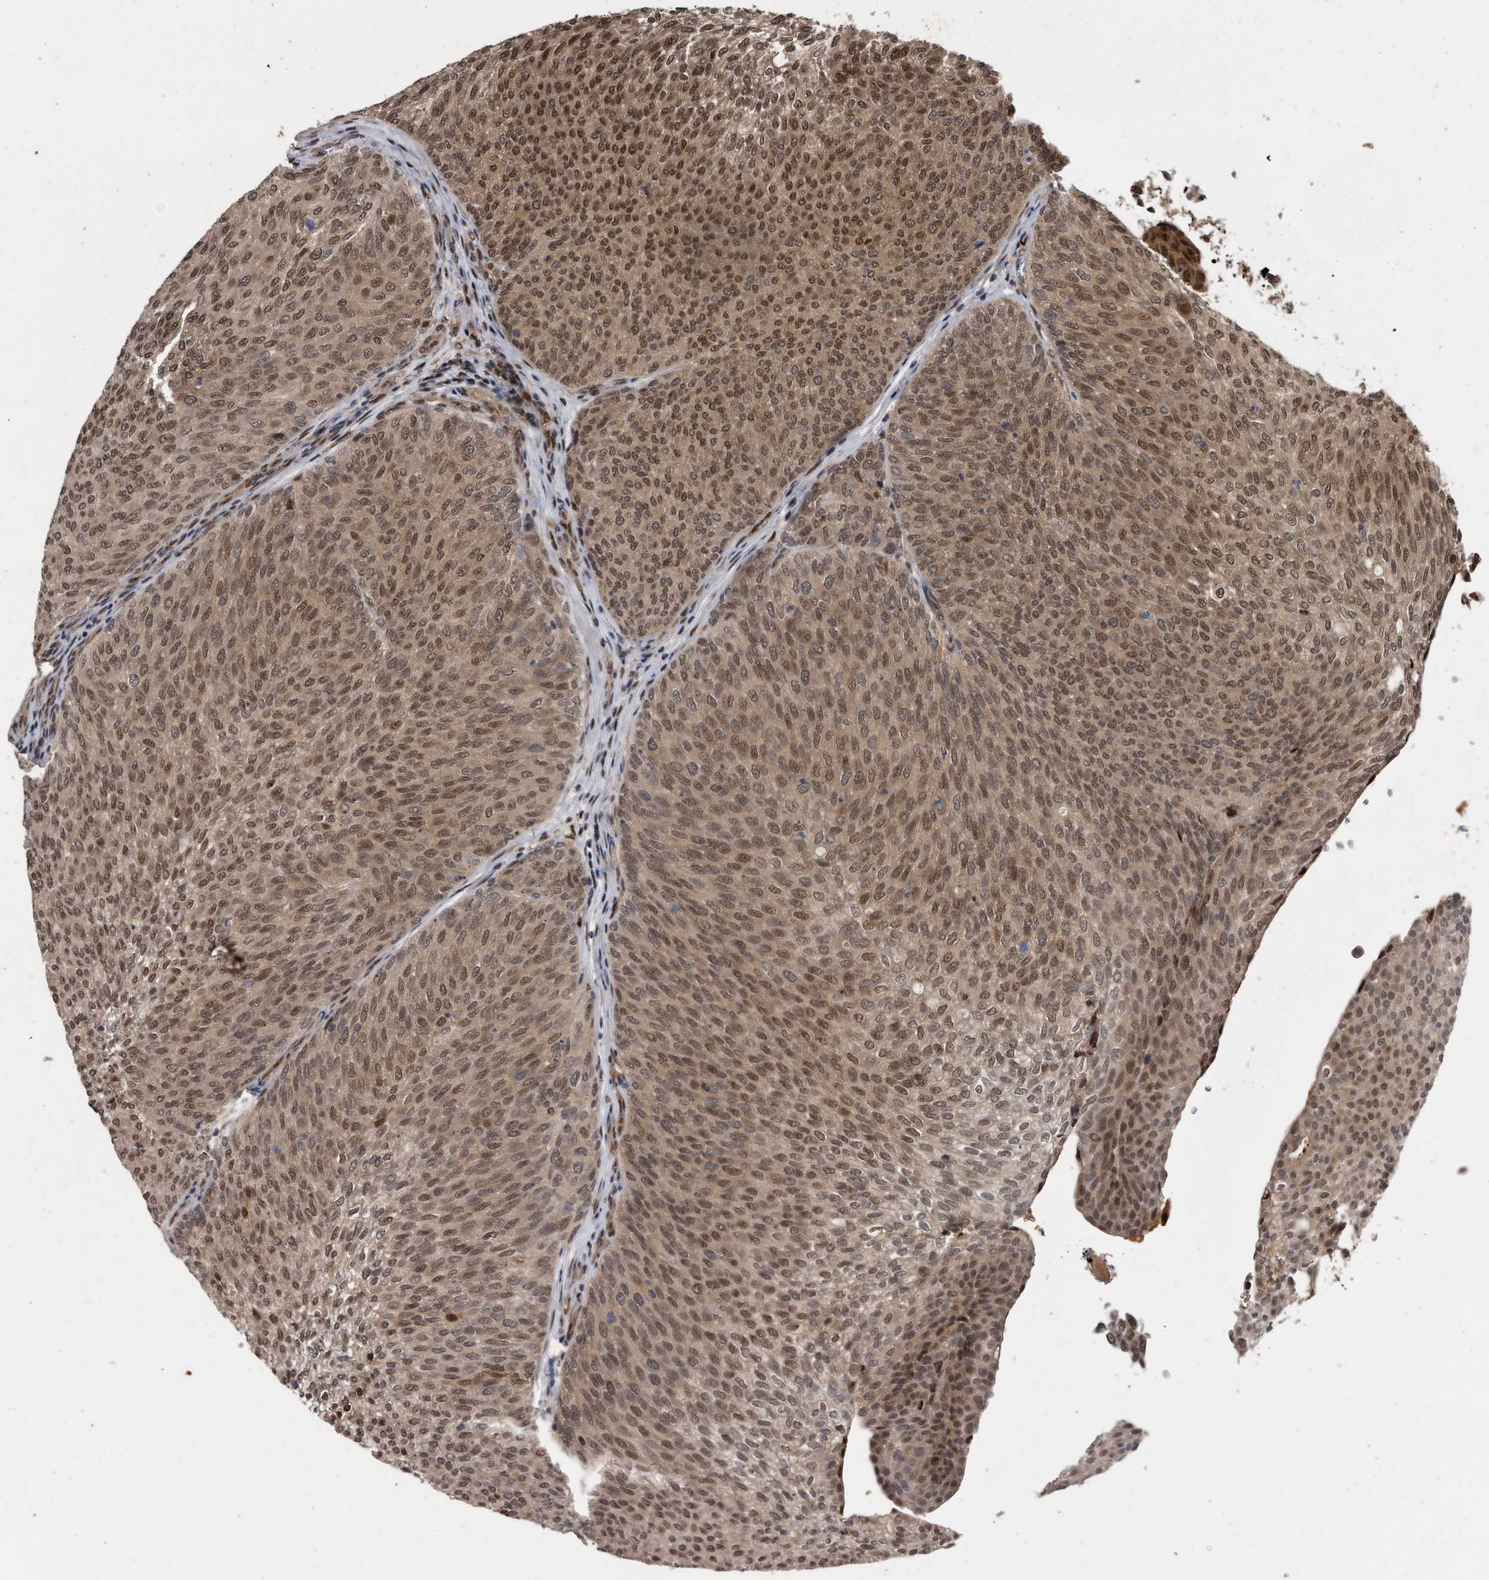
{"staining": {"intensity": "moderate", "quantity": ">75%", "location": "cytoplasmic/membranous,nuclear"}, "tissue": "urothelial cancer", "cell_type": "Tumor cells", "image_type": "cancer", "snomed": [{"axis": "morphology", "description": "Urothelial carcinoma, Low grade"}, {"axis": "topography", "description": "Urinary bladder"}], "caption": "Low-grade urothelial carcinoma tissue reveals moderate cytoplasmic/membranous and nuclear positivity in approximately >75% of tumor cells, visualized by immunohistochemistry.", "gene": "RAD23B", "patient": {"sex": "female", "age": 79}}